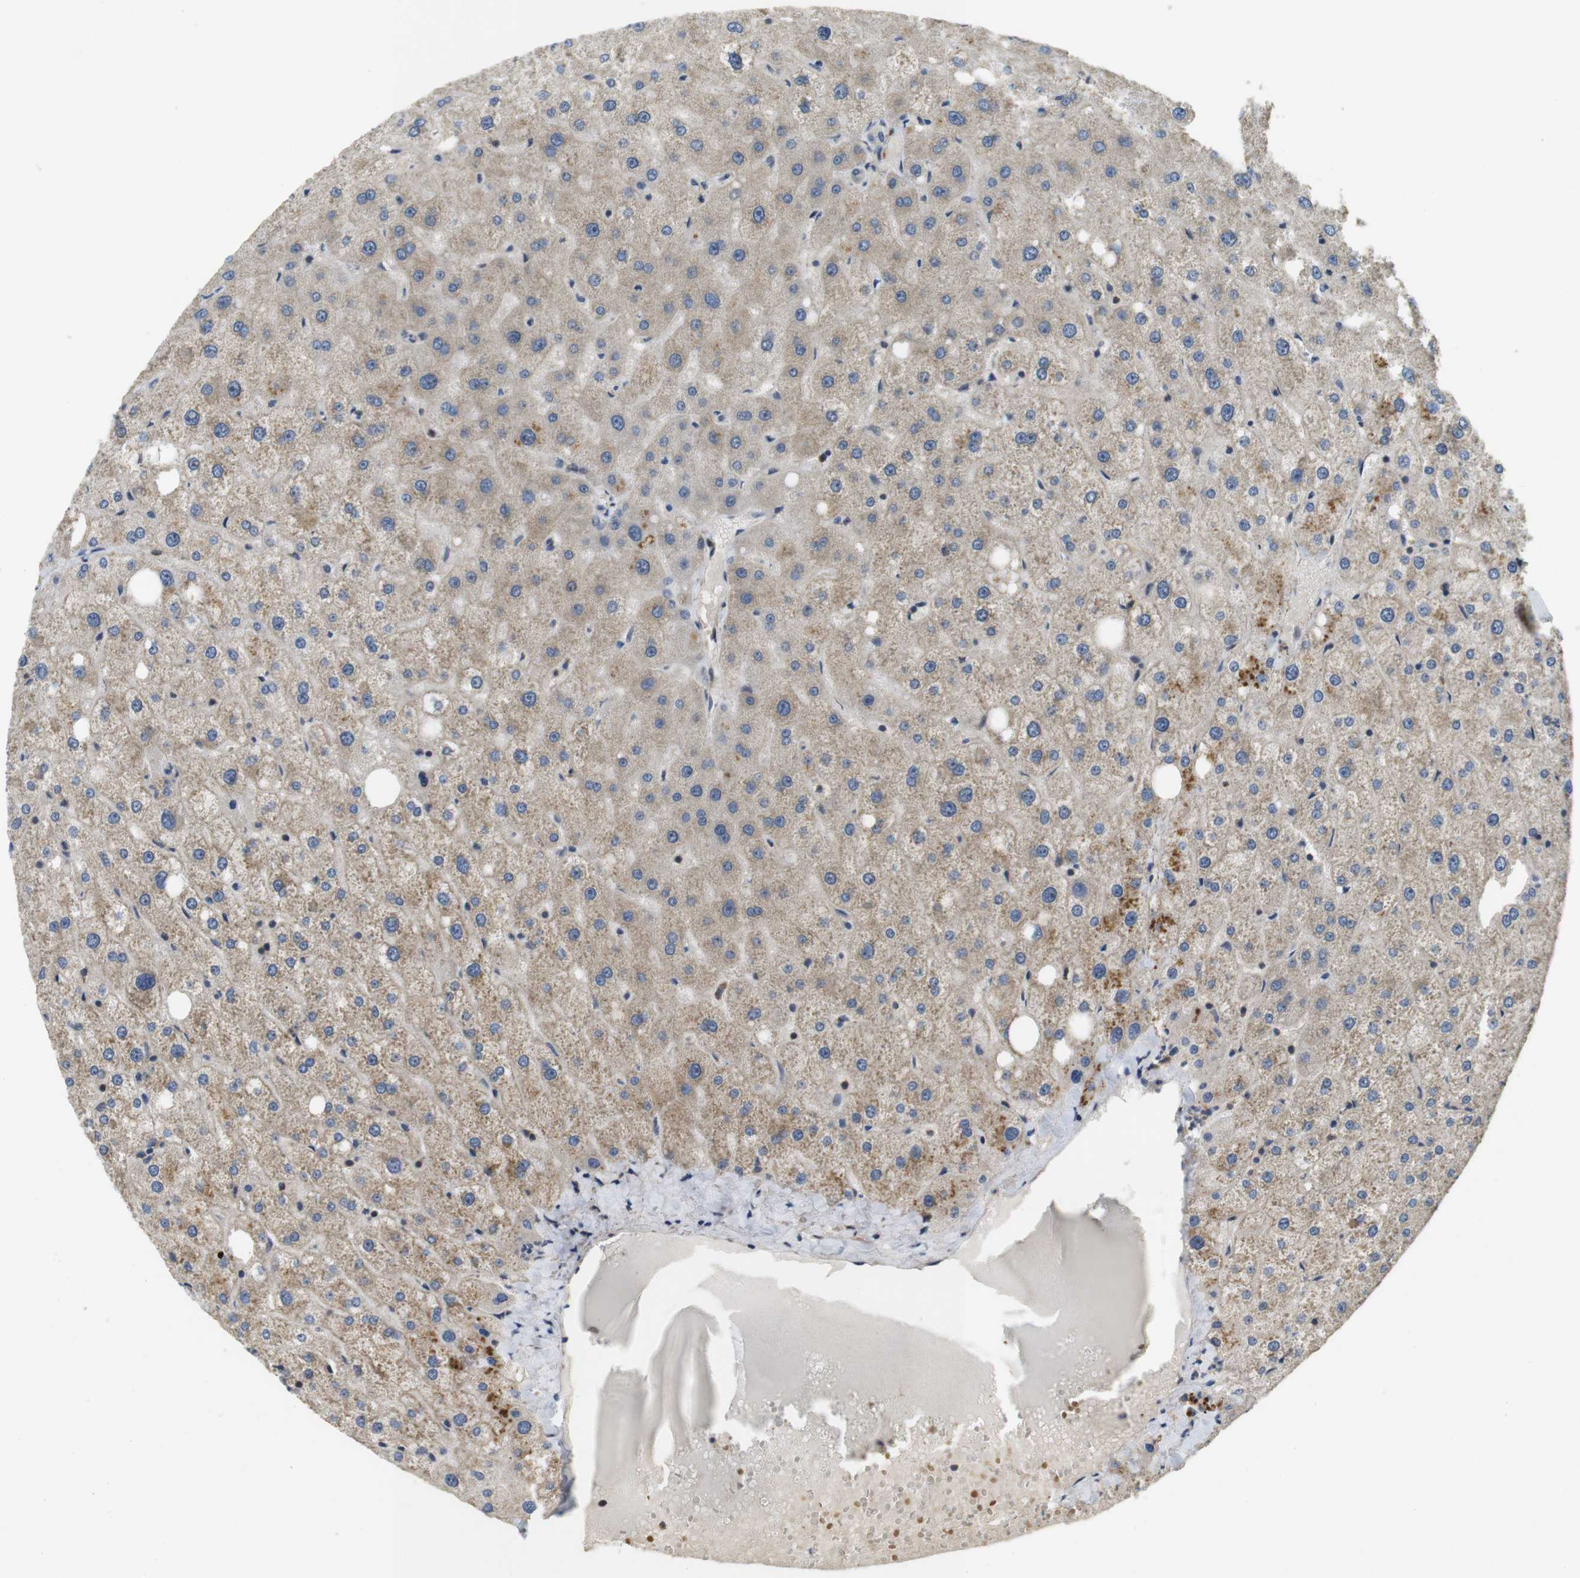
{"staining": {"intensity": "negative", "quantity": "none", "location": "none"}, "tissue": "liver", "cell_type": "Cholangiocytes", "image_type": "normal", "snomed": [{"axis": "morphology", "description": "Normal tissue, NOS"}, {"axis": "topography", "description": "Liver"}], "caption": "Immunohistochemistry (IHC) photomicrograph of benign liver stained for a protein (brown), which displays no staining in cholangiocytes. Brightfield microscopy of IHC stained with DAB (3,3'-diaminobenzidine) (brown) and hematoxylin (blue), captured at high magnification.", "gene": "BNIP3", "patient": {"sex": "male", "age": 73}}